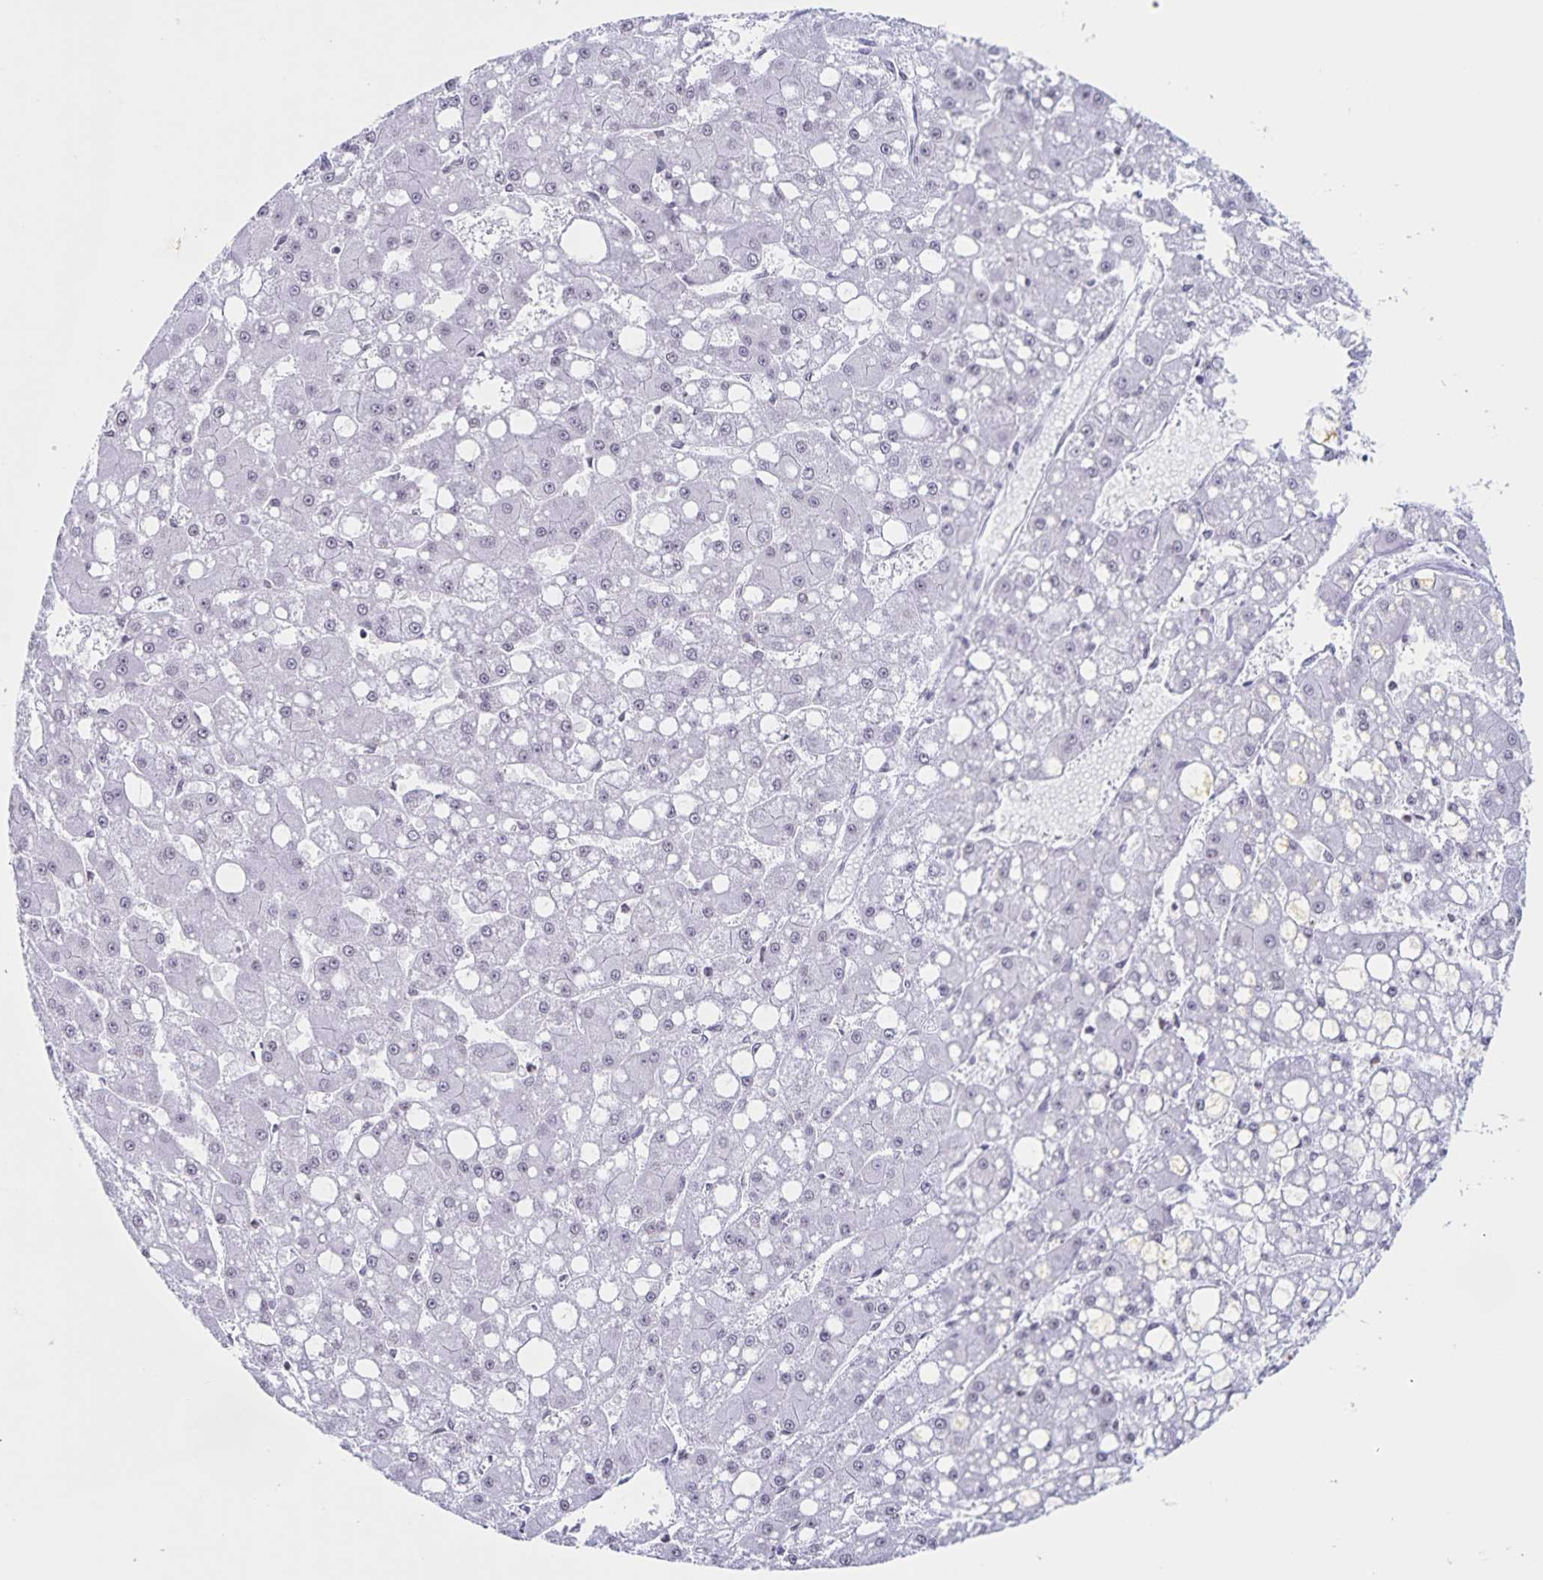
{"staining": {"intensity": "negative", "quantity": "none", "location": "none"}, "tissue": "liver cancer", "cell_type": "Tumor cells", "image_type": "cancer", "snomed": [{"axis": "morphology", "description": "Carcinoma, Hepatocellular, NOS"}, {"axis": "topography", "description": "Liver"}], "caption": "This is an immunohistochemistry micrograph of liver cancer (hepatocellular carcinoma). There is no positivity in tumor cells.", "gene": "LCE6A", "patient": {"sex": "male", "age": 67}}